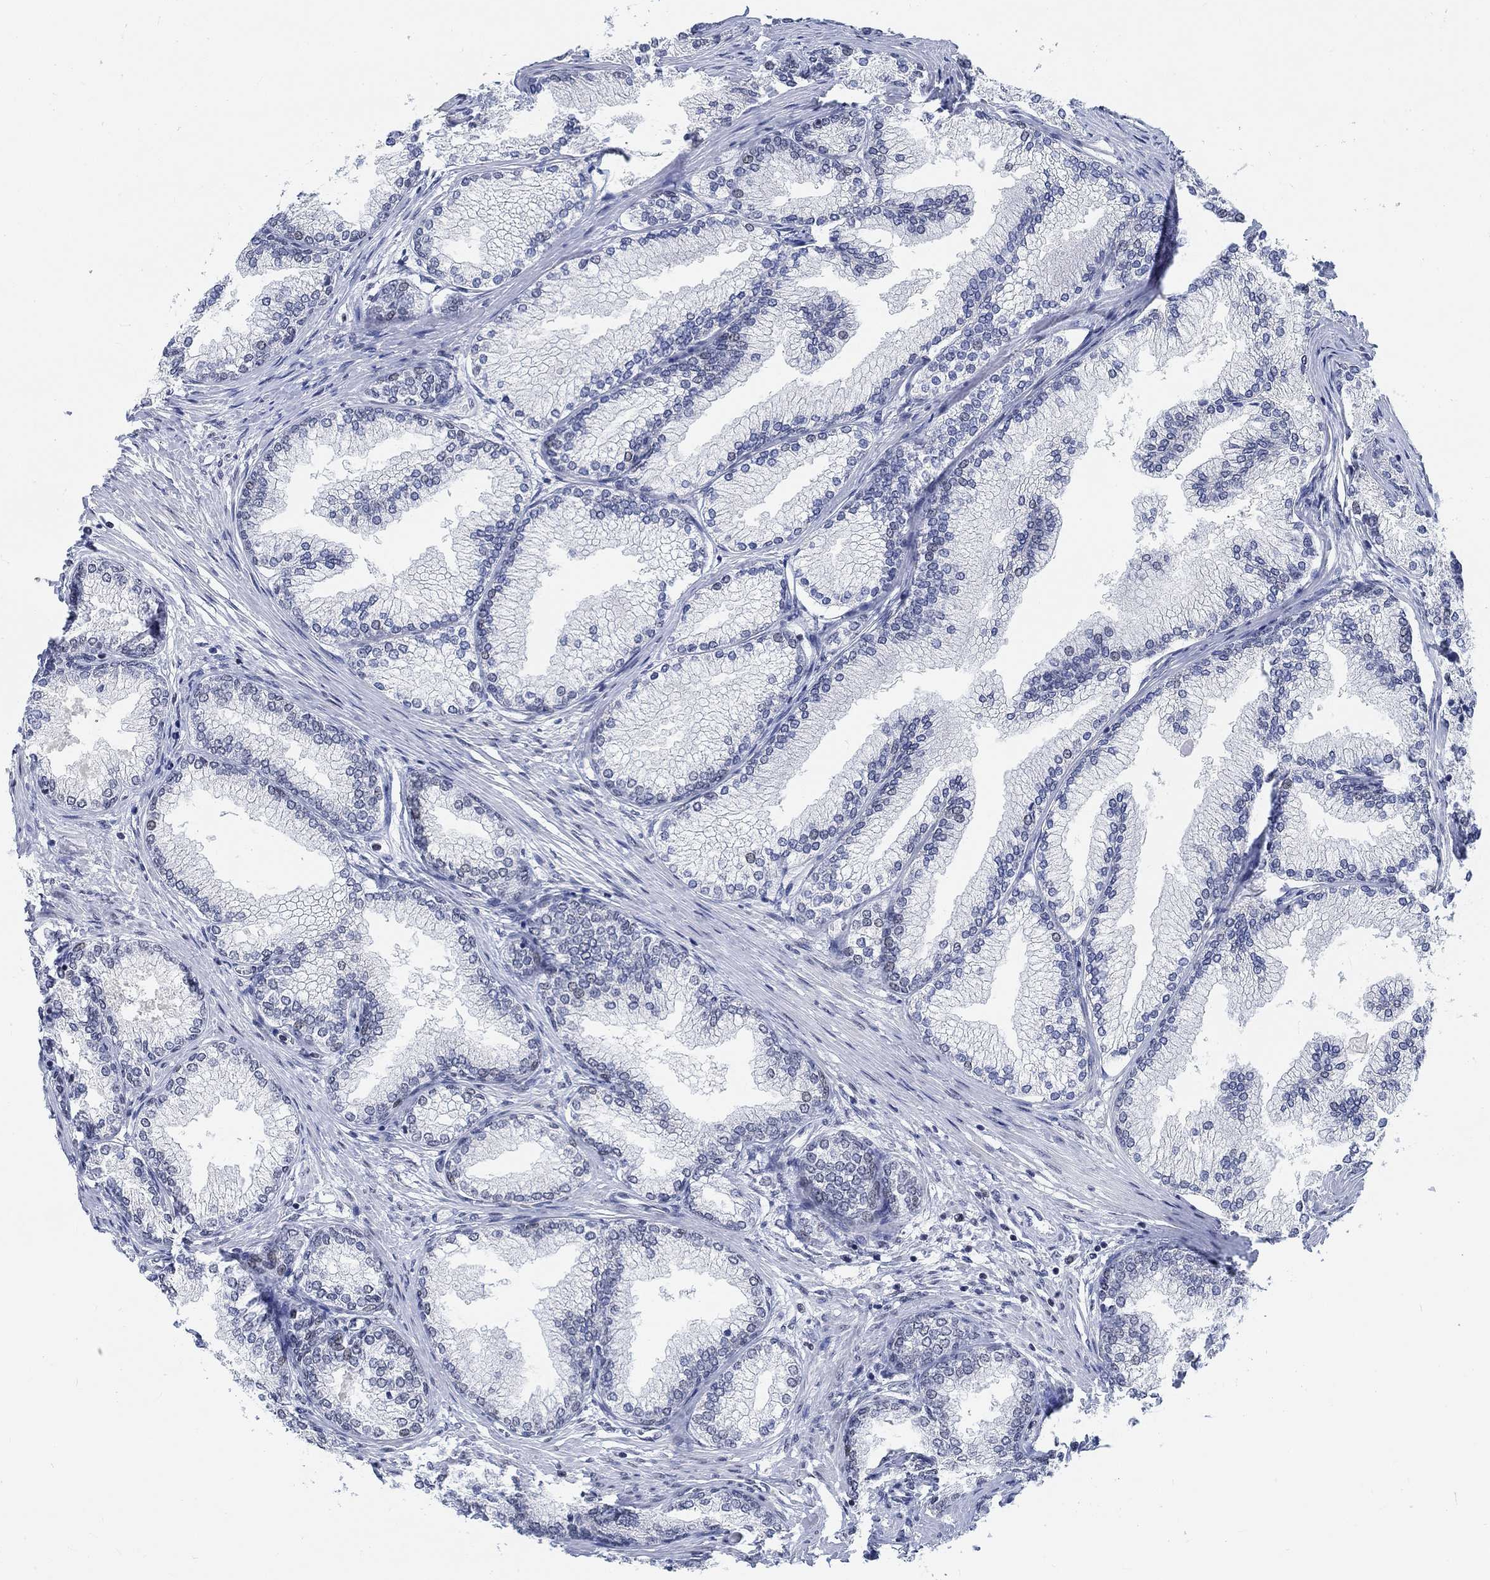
{"staining": {"intensity": "negative", "quantity": "none", "location": "none"}, "tissue": "prostate", "cell_type": "Glandular cells", "image_type": "normal", "snomed": [{"axis": "morphology", "description": "Normal tissue, NOS"}, {"axis": "topography", "description": "Prostate"}], "caption": "Immunohistochemistry of normal human prostate exhibits no positivity in glandular cells. Nuclei are stained in blue.", "gene": "KCNH8", "patient": {"sex": "male", "age": 72}}